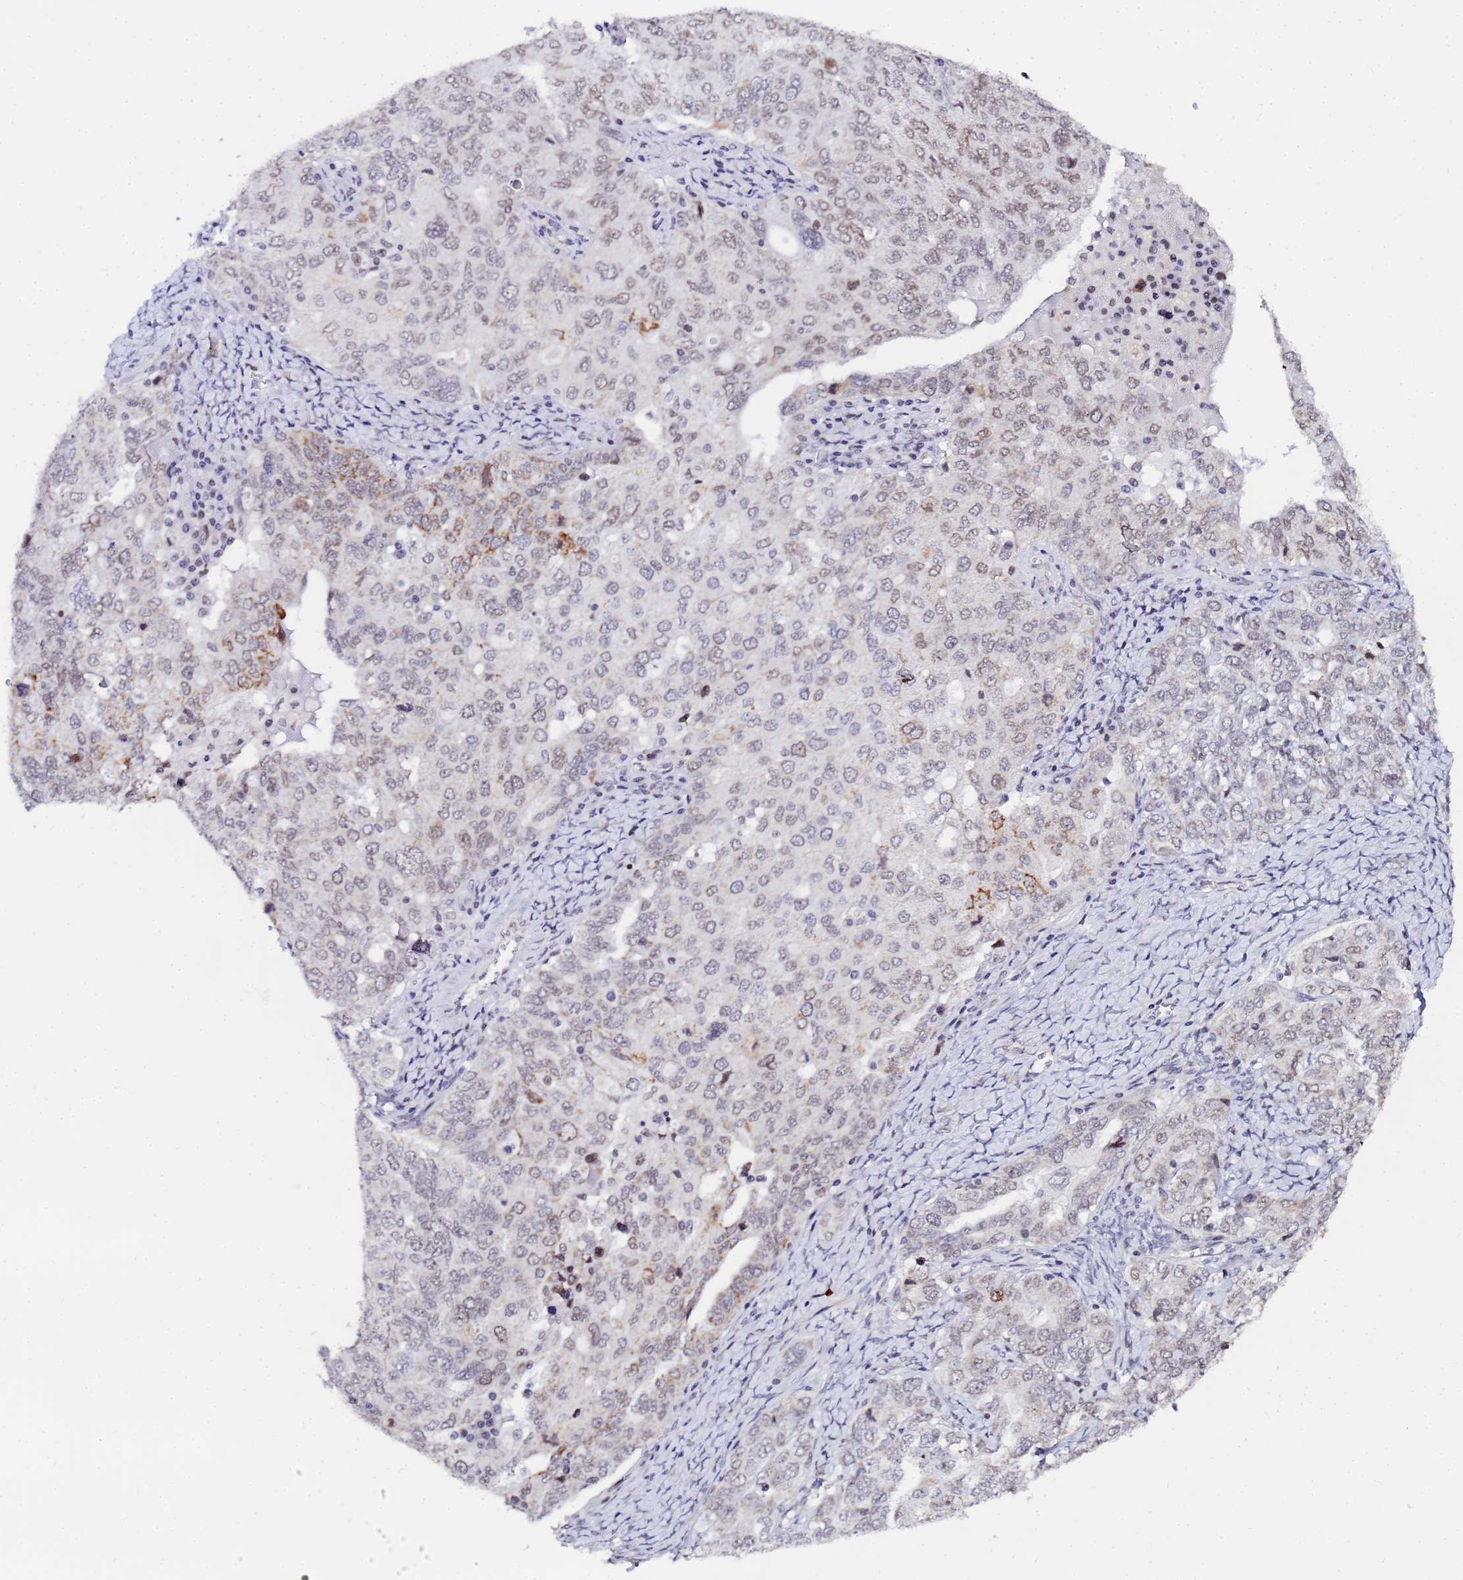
{"staining": {"intensity": "moderate", "quantity": "<25%", "location": "cytoplasmic/membranous"}, "tissue": "ovarian cancer", "cell_type": "Tumor cells", "image_type": "cancer", "snomed": [{"axis": "morphology", "description": "Carcinoma, endometroid"}, {"axis": "topography", "description": "Ovary"}], "caption": "High-power microscopy captured an immunohistochemistry histopathology image of ovarian cancer (endometroid carcinoma), revealing moderate cytoplasmic/membranous staining in approximately <25% of tumor cells.", "gene": "CKMT1A", "patient": {"sex": "female", "age": 62}}